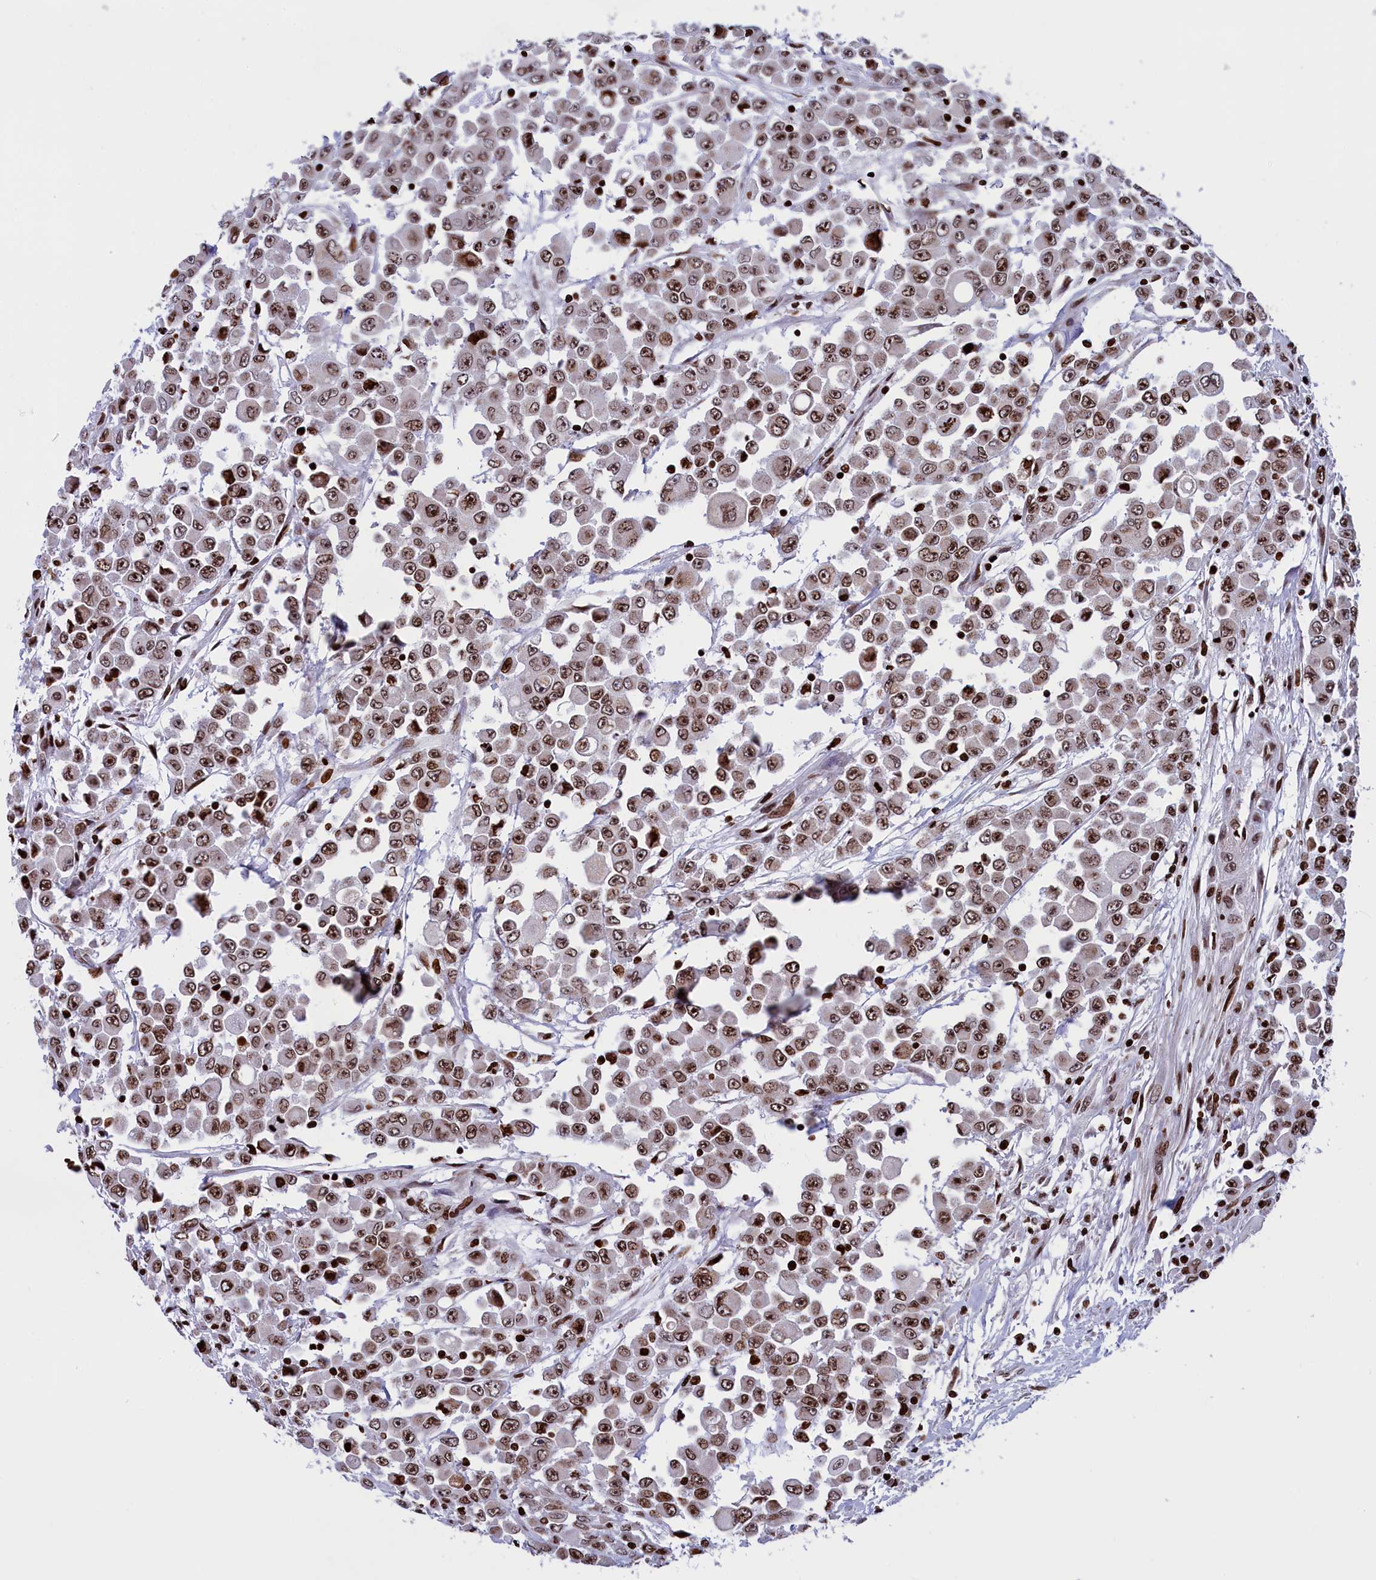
{"staining": {"intensity": "moderate", "quantity": ">75%", "location": "nuclear"}, "tissue": "colorectal cancer", "cell_type": "Tumor cells", "image_type": "cancer", "snomed": [{"axis": "morphology", "description": "Adenocarcinoma, NOS"}, {"axis": "topography", "description": "Colon"}], "caption": "Tumor cells demonstrate moderate nuclear expression in about >75% of cells in colorectal adenocarcinoma.", "gene": "TIMM29", "patient": {"sex": "male", "age": 51}}